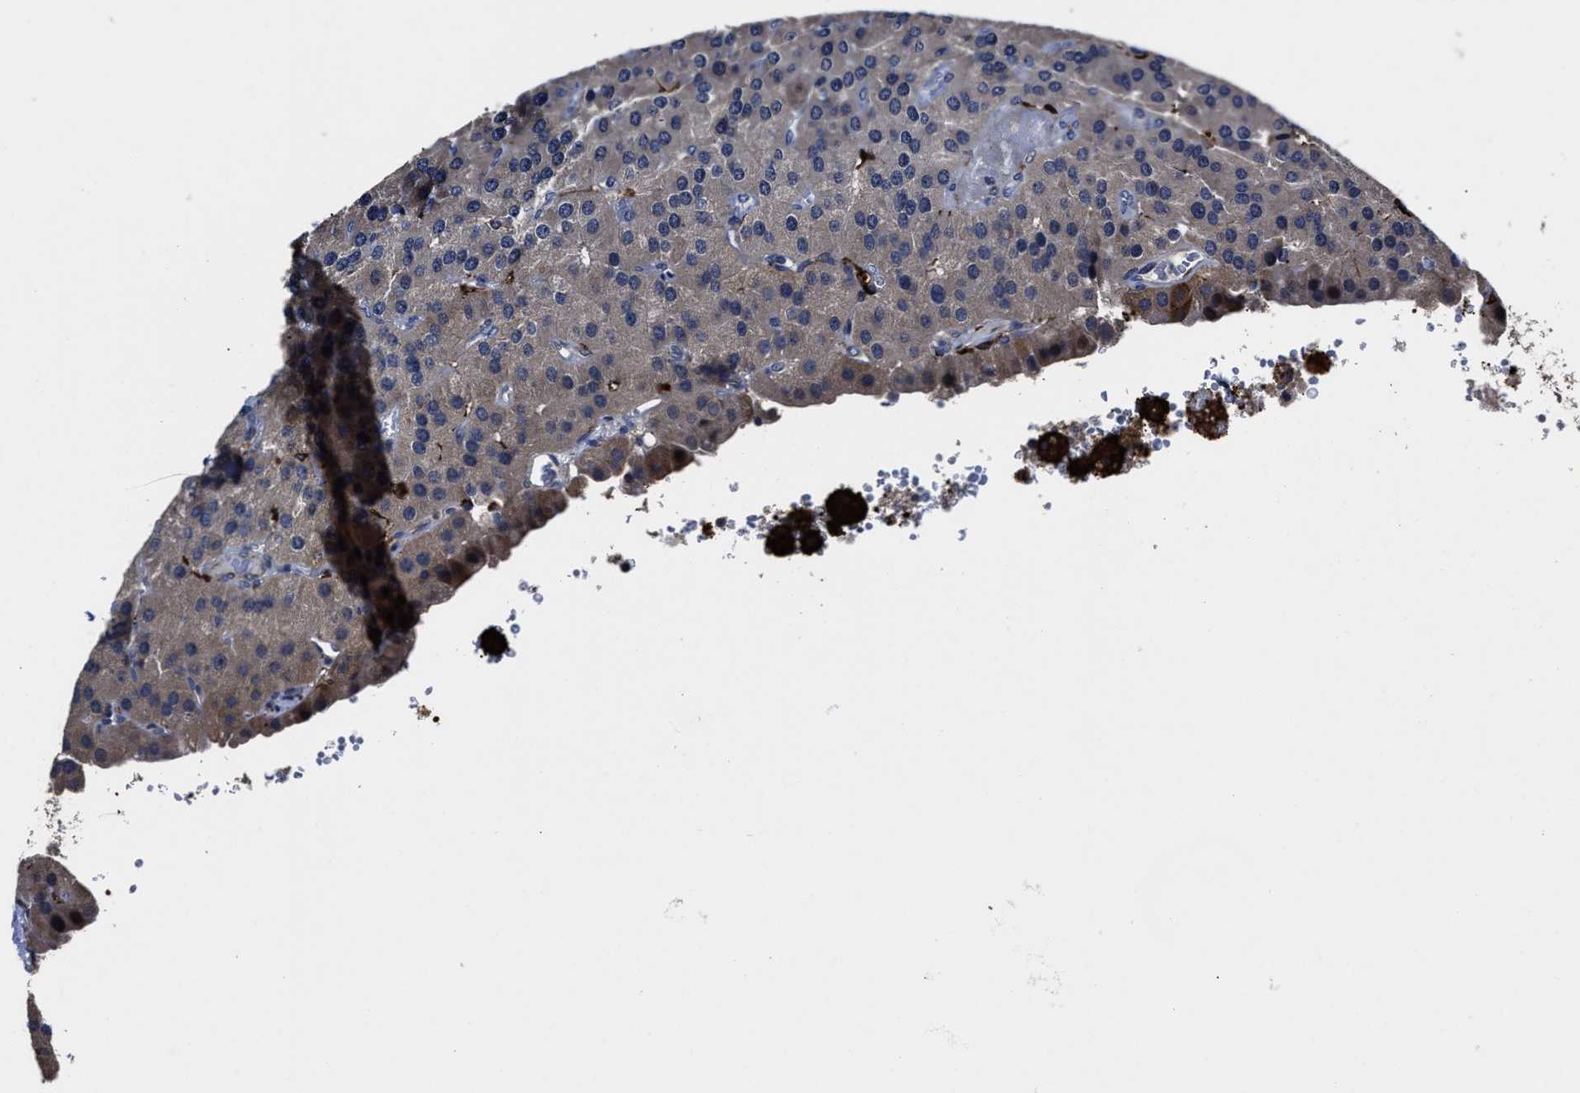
{"staining": {"intensity": "weak", "quantity": "25%-75%", "location": "nuclear"}, "tissue": "parathyroid gland", "cell_type": "Glandular cells", "image_type": "normal", "snomed": [{"axis": "morphology", "description": "Normal tissue, NOS"}, {"axis": "morphology", "description": "Adenoma, NOS"}, {"axis": "topography", "description": "Parathyroid gland"}], "caption": "Weak nuclear positivity is seen in approximately 25%-75% of glandular cells in normal parathyroid gland. The staining is performed using DAB brown chromogen to label protein expression. The nuclei are counter-stained blue using hematoxylin.", "gene": "RSBN1L", "patient": {"sex": "female", "age": 86}}